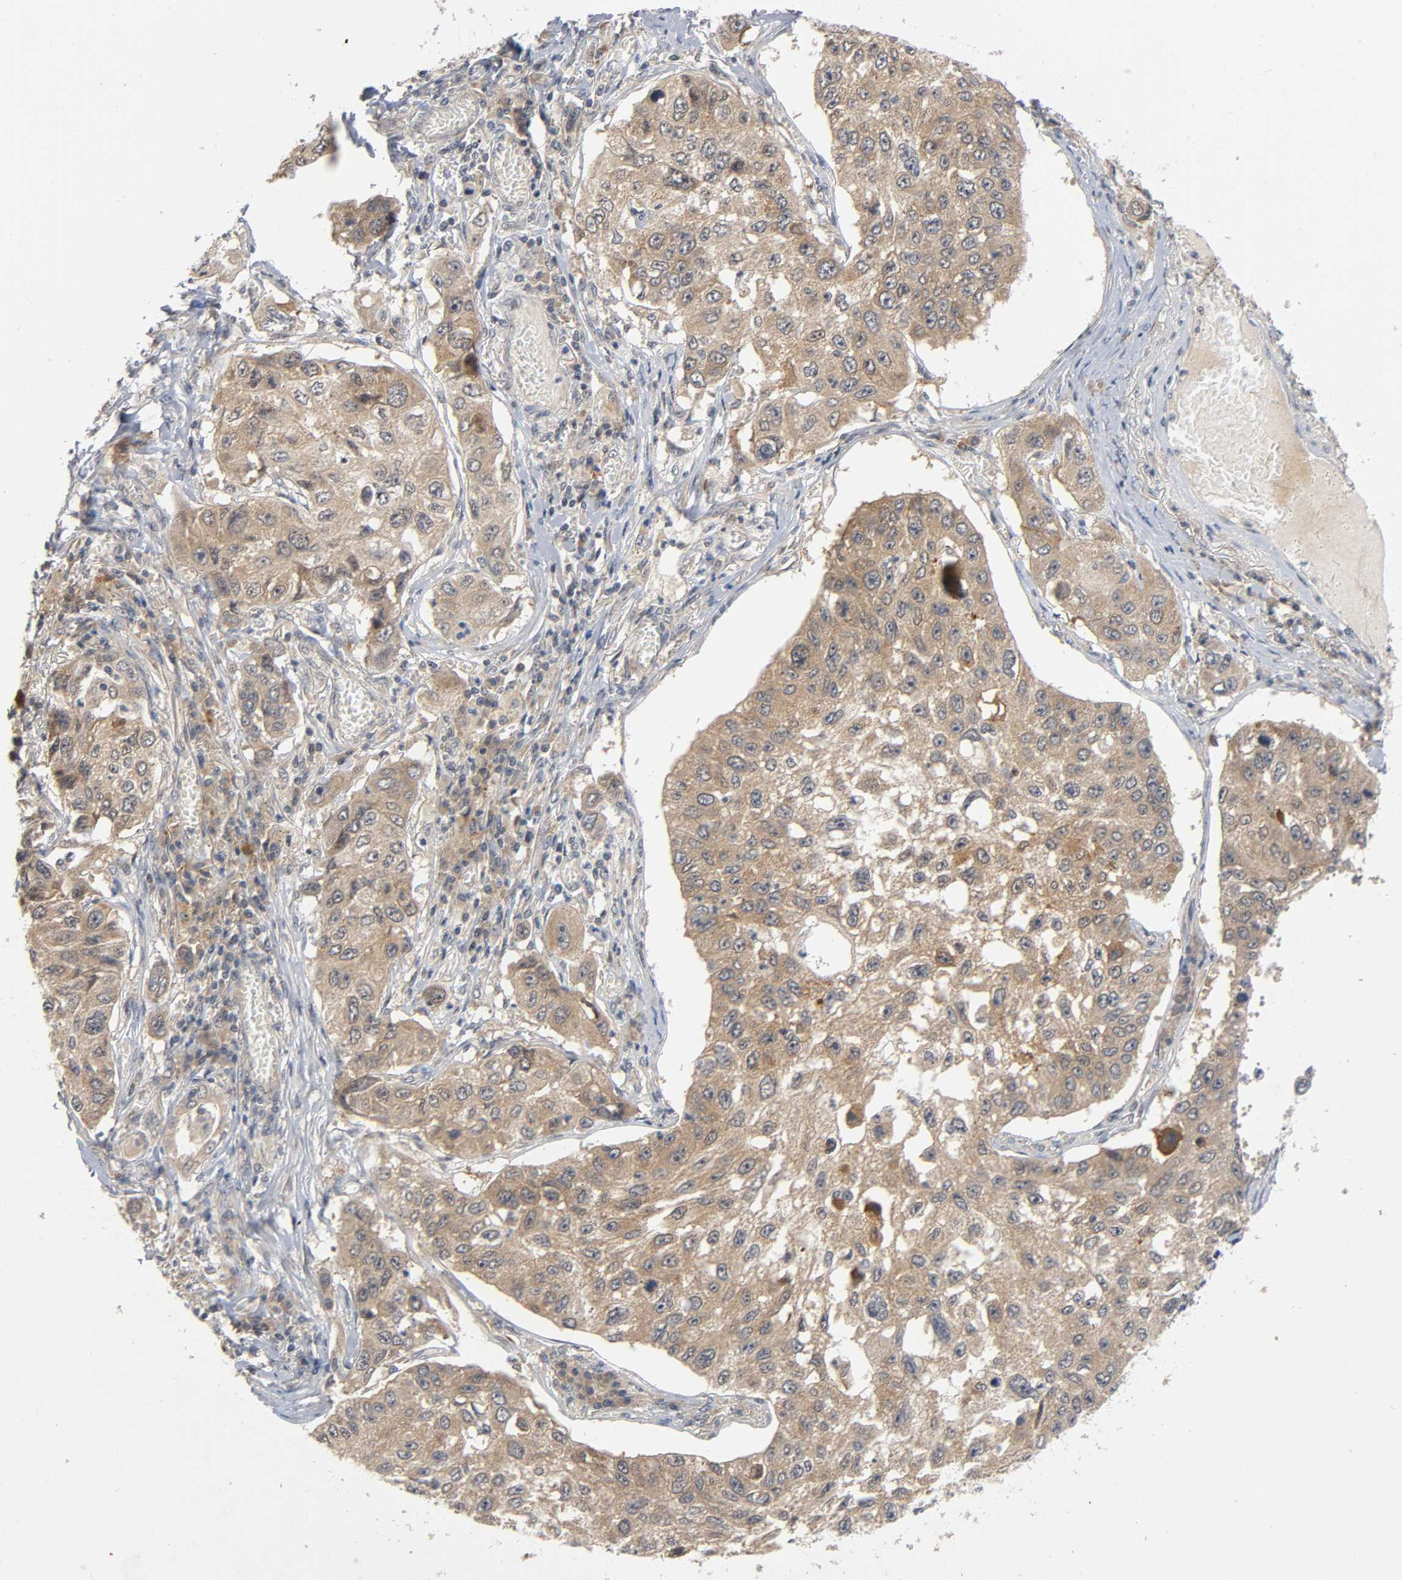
{"staining": {"intensity": "moderate", "quantity": ">75%", "location": "cytoplasmic/membranous"}, "tissue": "lung cancer", "cell_type": "Tumor cells", "image_type": "cancer", "snomed": [{"axis": "morphology", "description": "Squamous cell carcinoma, NOS"}, {"axis": "topography", "description": "Lung"}], "caption": "Protein analysis of lung cancer tissue demonstrates moderate cytoplasmic/membranous expression in approximately >75% of tumor cells. Nuclei are stained in blue.", "gene": "MAPK8", "patient": {"sex": "male", "age": 71}}